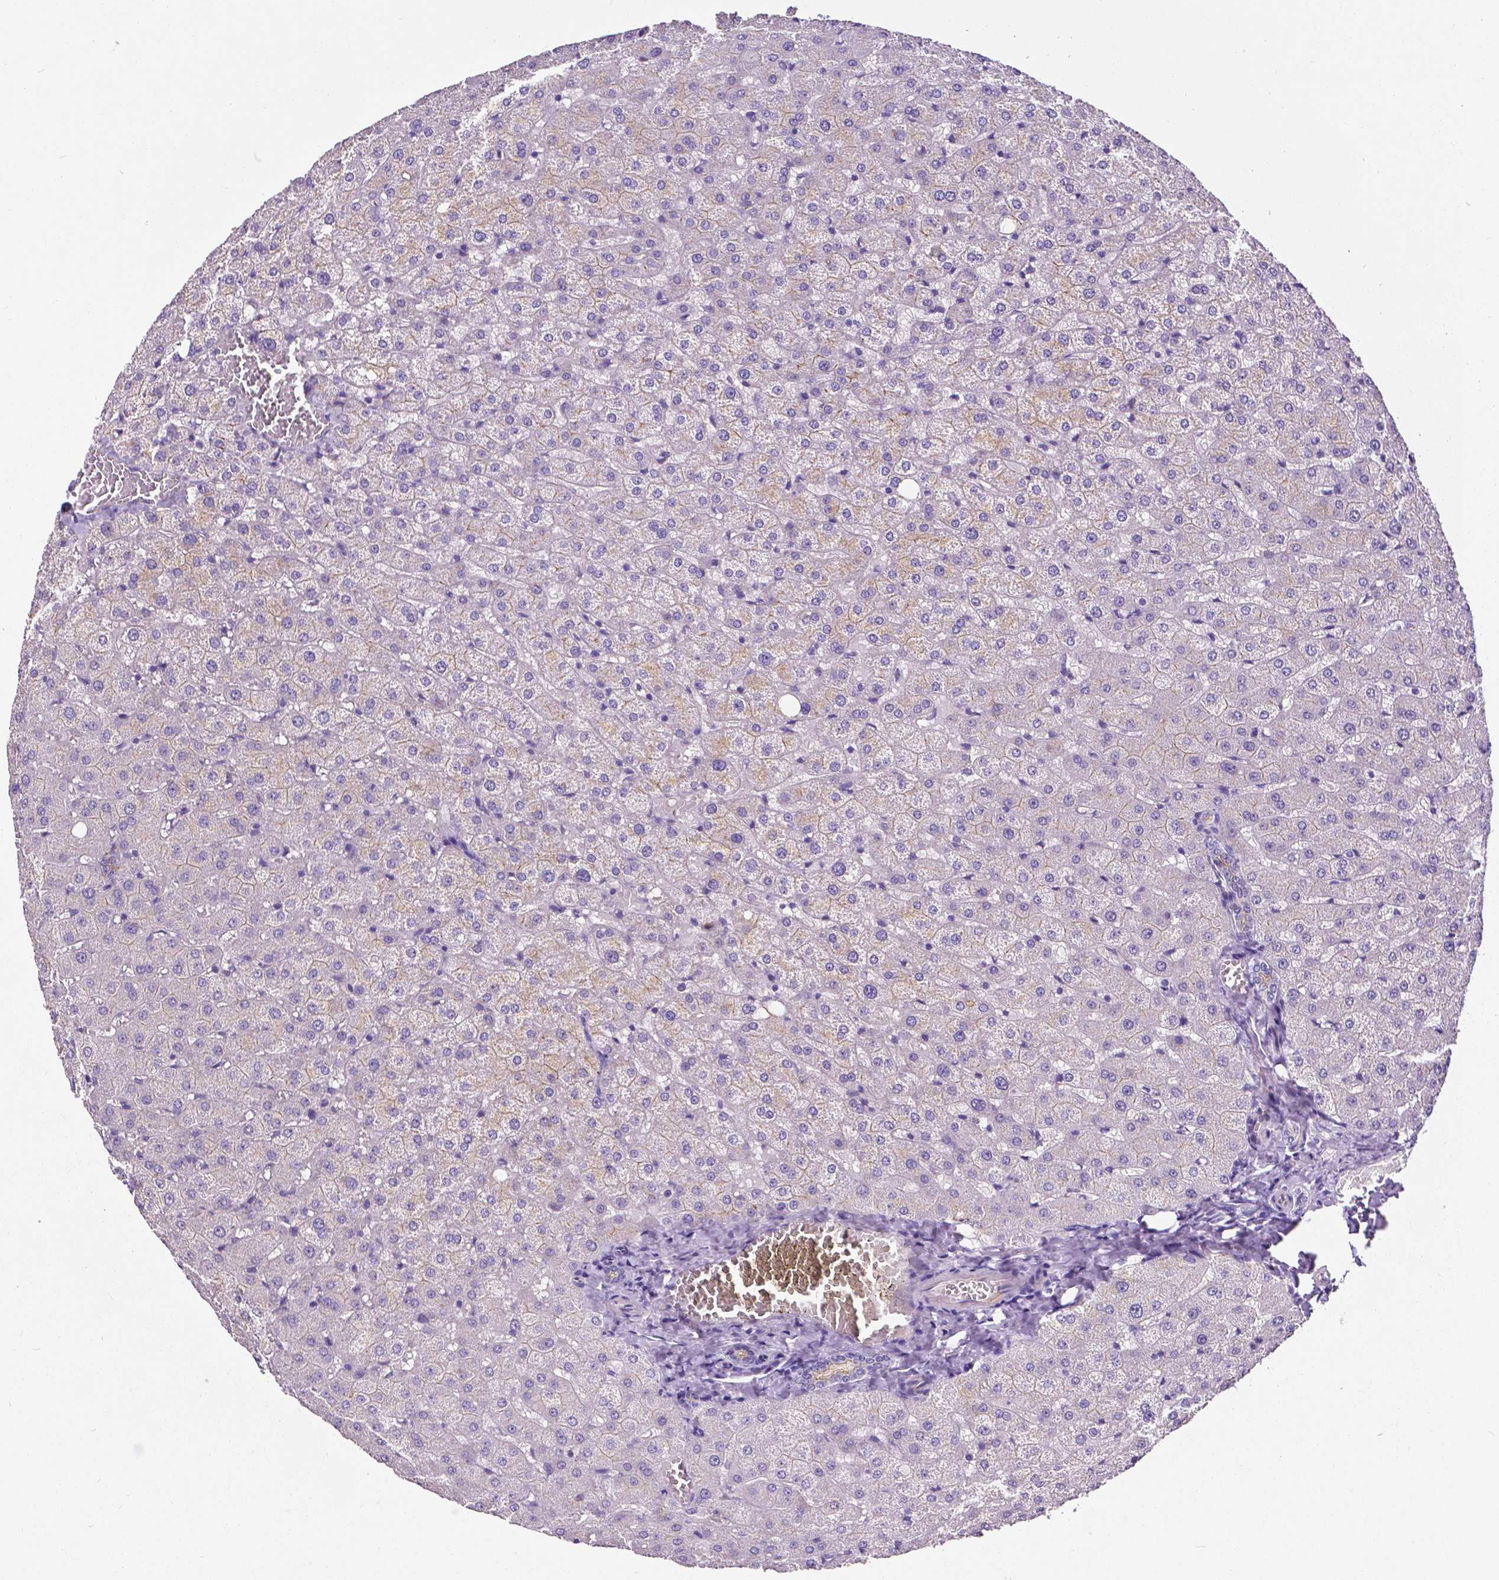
{"staining": {"intensity": "moderate", "quantity": "<25%", "location": "cytoplasmic/membranous"}, "tissue": "liver", "cell_type": "Cholangiocytes", "image_type": "normal", "snomed": [{"axis": "morphology", "description": "Normal tissue, NOS"}, {"axis": "topography", "description": "Liver"}], "caption": "Immunohistochemistry (DAB (3,3'-diaminobenzidine)) staining of benign human liver demonstrates moderate cytoplasmic/membranous protein staining in about <25% of cholangiocytes.", "gene": "OCLN", "patient": {"sex": "female", "age": 50}}